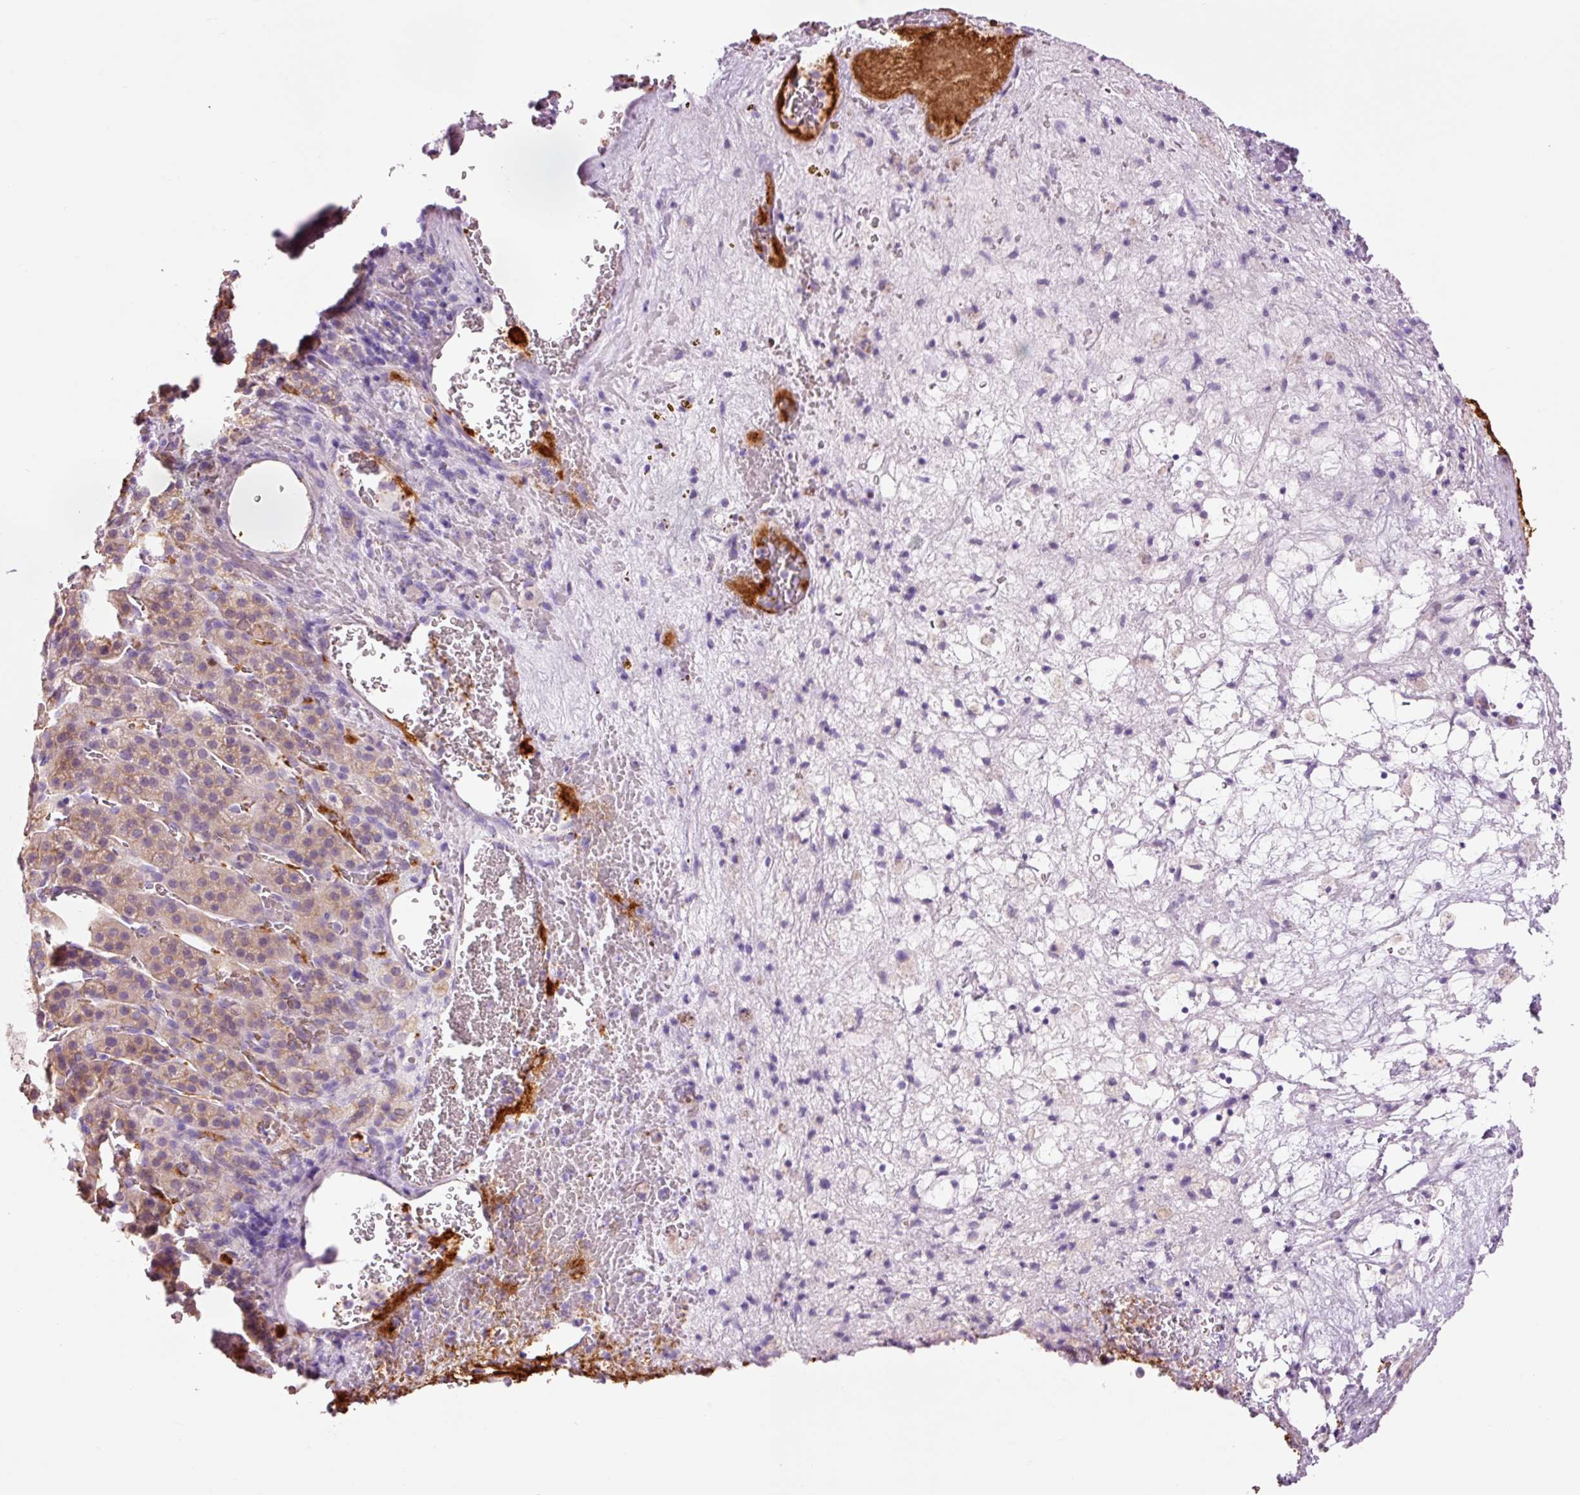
{"staining": {"intensity": "weak", "quantity": ">75%", "location": "cytoplasmic/membranous"}, "tissue": "adrenal gland", "cell_type": "Glandular cells", "image_type": "normal", "snomed": [{"axis": "morphology", "description": "Normal tissue, NOS"}, {"axis": "topography", "description": "Adrenal gland"}], "caption": "A high-resolution histopathology image shows immunohistochemistry (IHC) staining of unremarkable adrenal gland, which shows weak cytoplasmic/membranous expression in about >75% of glandular cells.", "gene": "HSPA4L", "patient": {"sex": "female", "age": 41}}